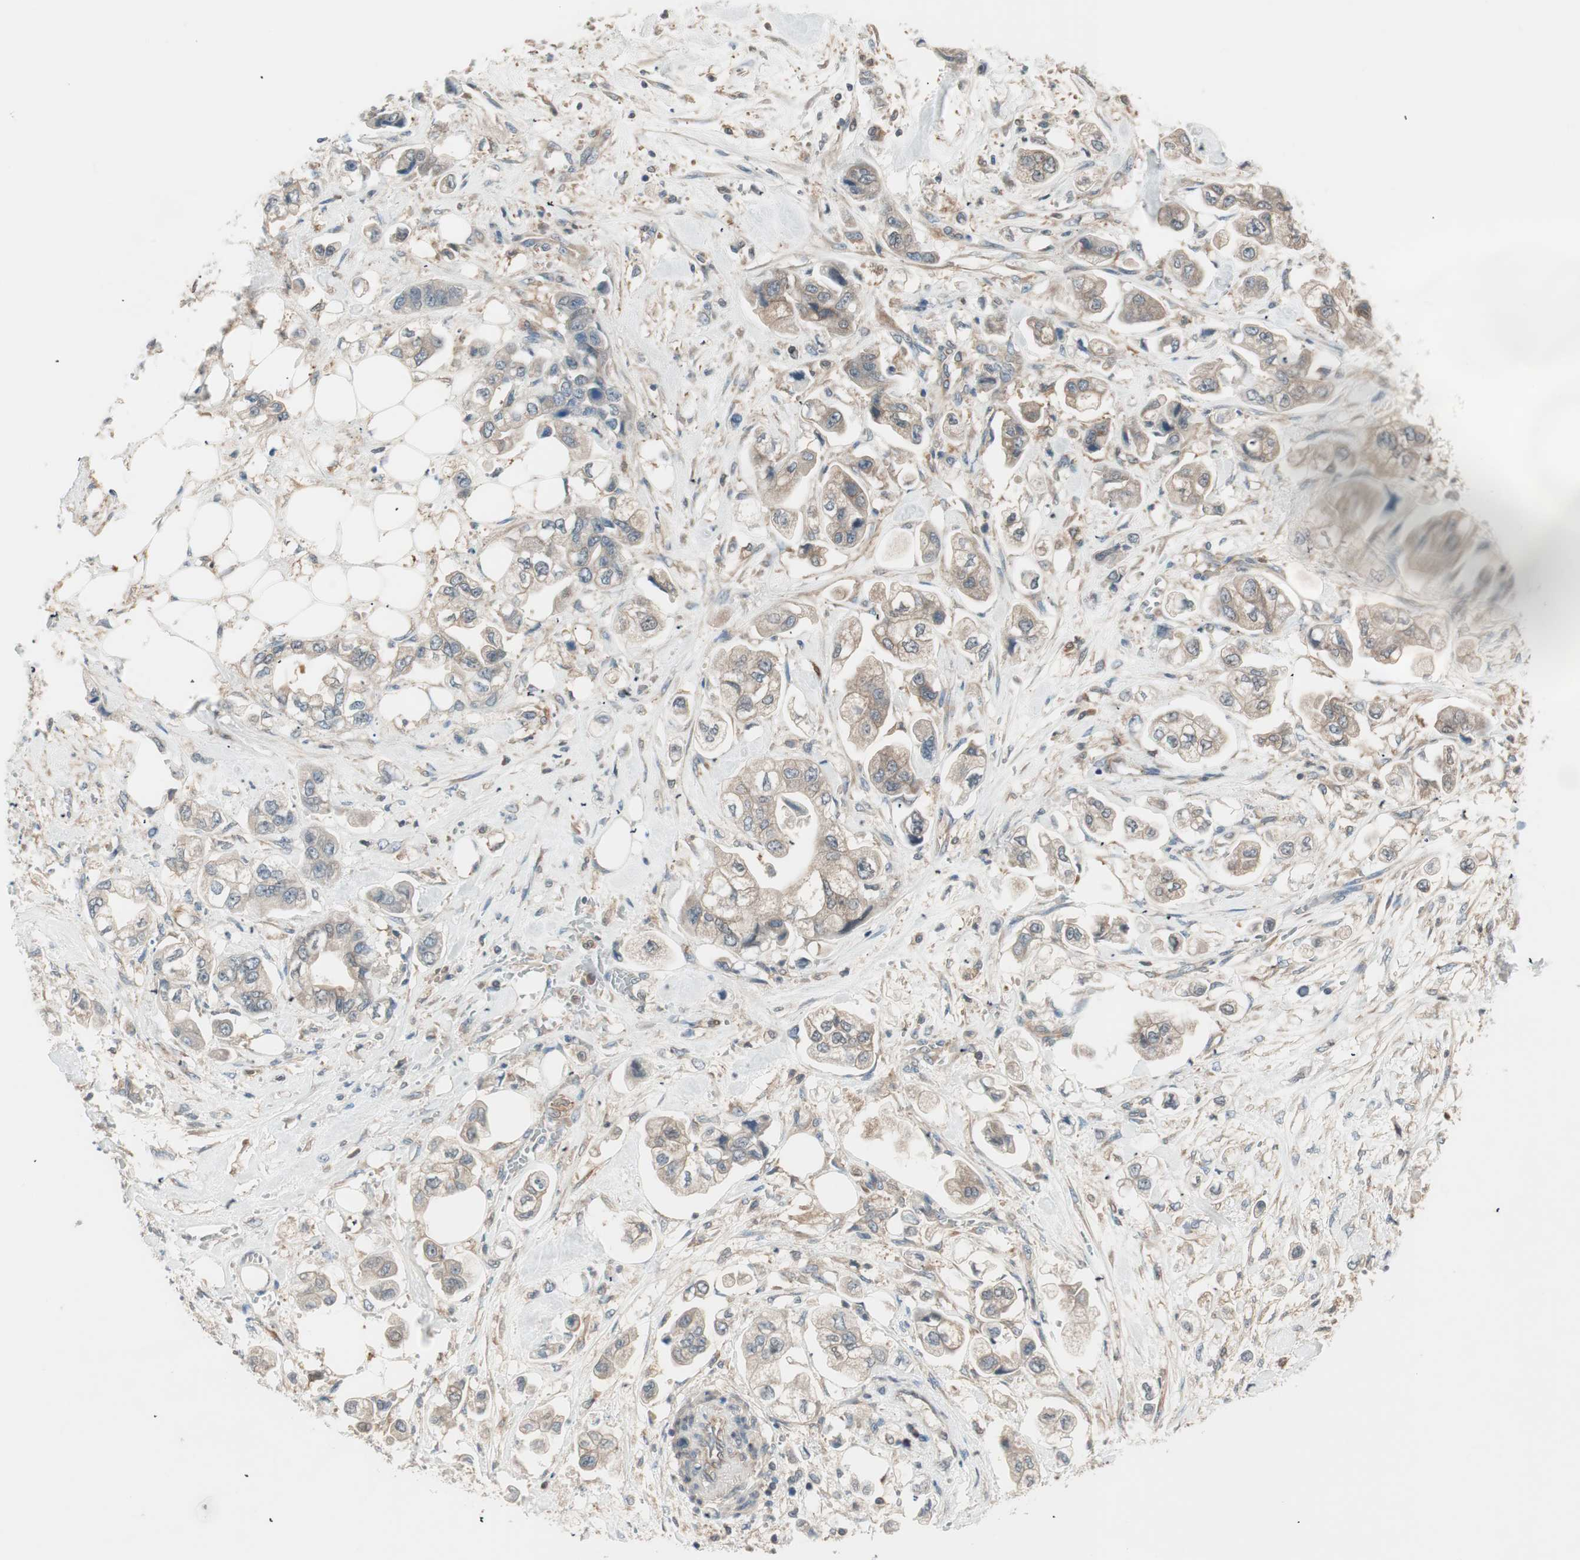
{"staining": {"intensity": "weak", "quantity": ">75%", "location": "cytoplasmic/membranous"}, "tissue": "stomach cancer", "cell_type": "Tumor cells", "image_type": "cancer", "snomed": [{"axis": "morphology", "description": "Adenocarcinoma, NOS"}, {"axis": "topography", "description": "Stomach"}], "caption": "An immunohistochemistry photomicrograph of neoplastic tissue is shown. Protein staining in brown highlights weak cytoplasmic/membranous positivity in adenocarcinoma (stomach) within tumor cells. (DAB (3,3'-diaminobenzidine) = brown stain, brightfield microscopy at high magnification).", "gene": "GALT", "patient": {"sex": "male", "age": 62}}